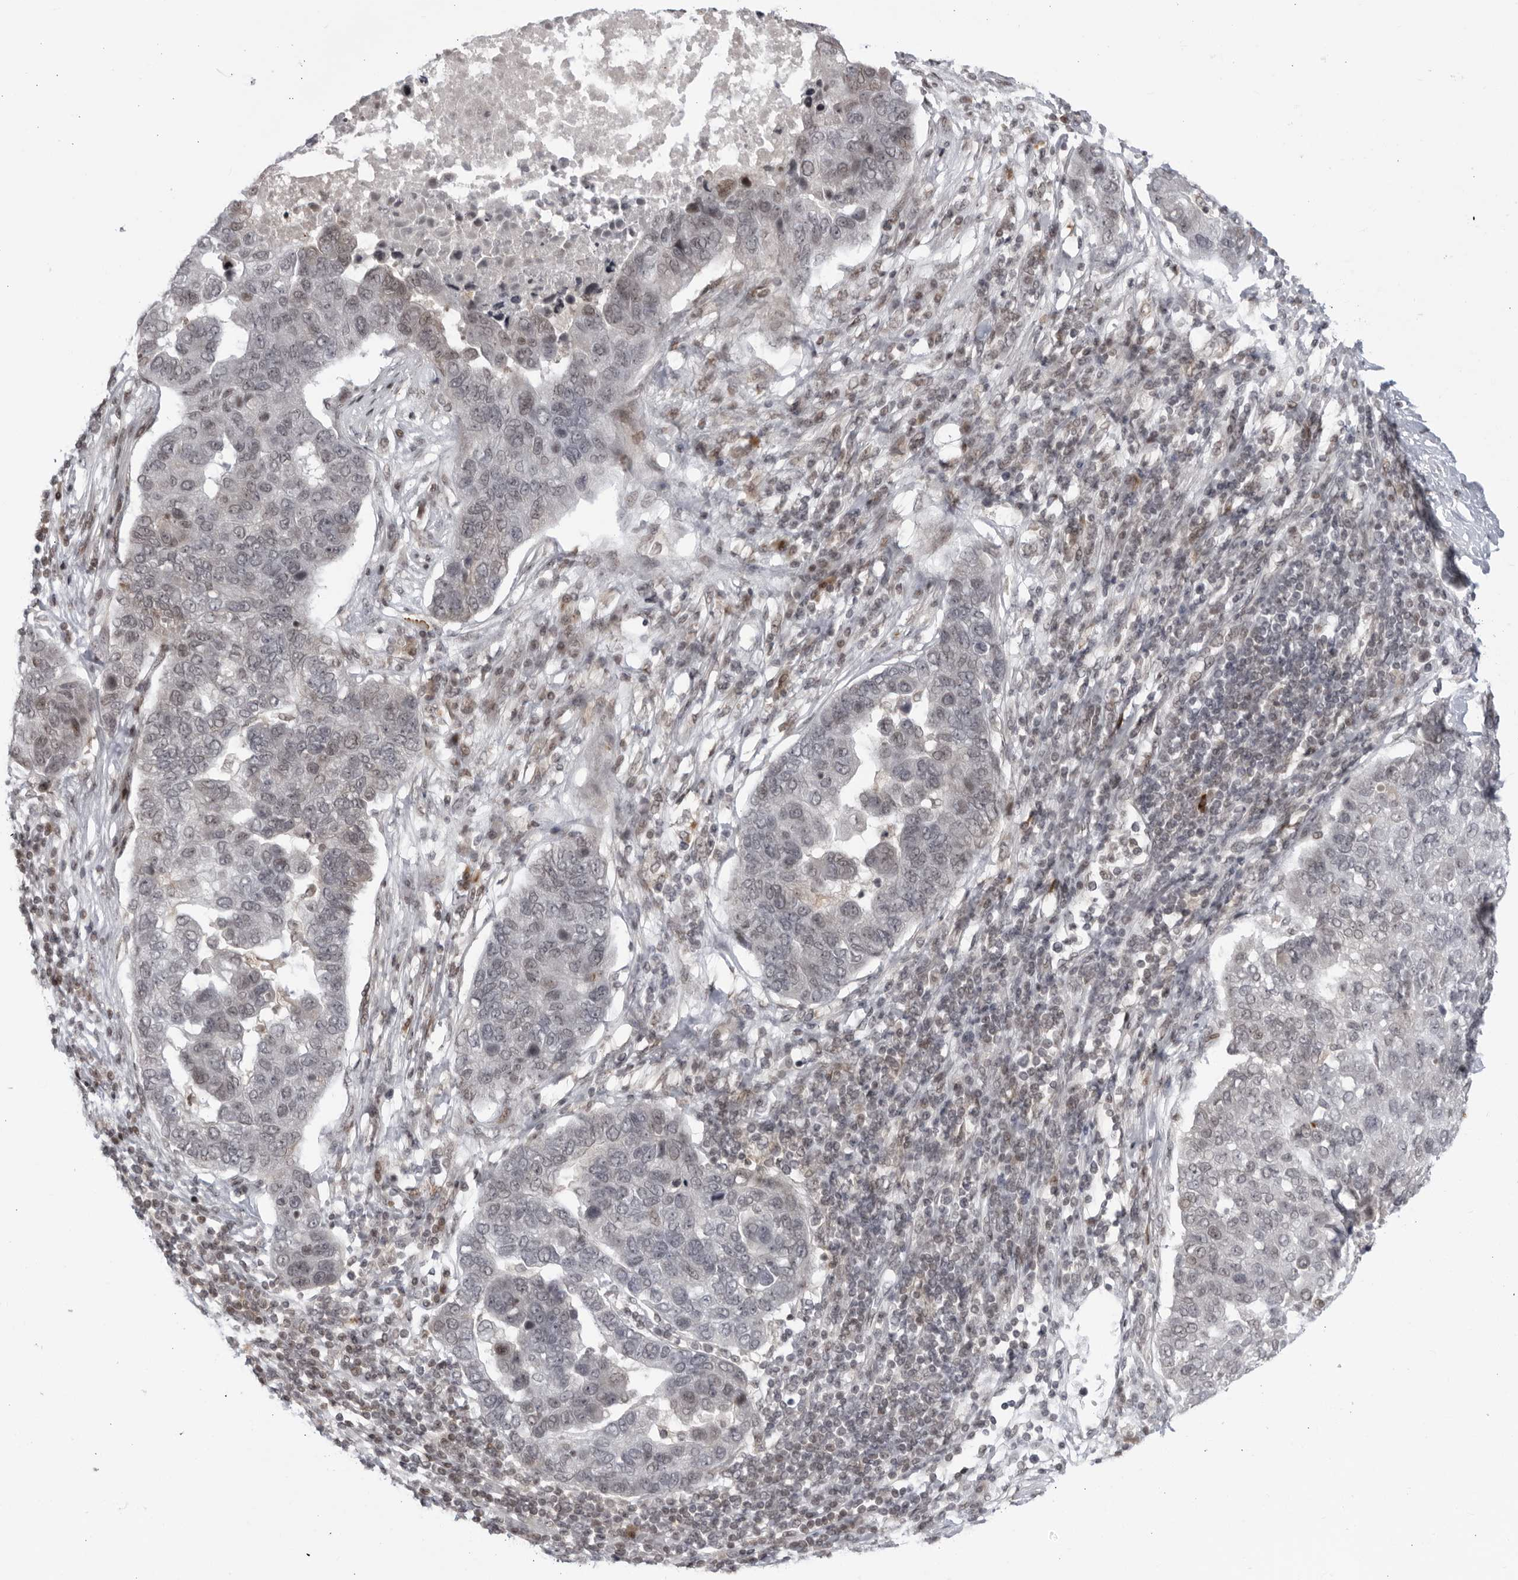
{"staining": {"intensity": "weak", "quantity": "<25%", "location": "nuclear"}, "tissue": "pancreatic cancer", "cell_type": "Tumor cells", "image_type": "cancer", "snomed": [{"axis": "morphology", "description": "Adenocarcinoma, NOS"}, {"axis": "topography", "description": "Pancreas"}], "caption": "The micrograph reveals no staining of tumor cells in pancreatic cancer (adenocarcinoma).", "gene": "DTL", "patient": {"sex": "female", "age": 61}}